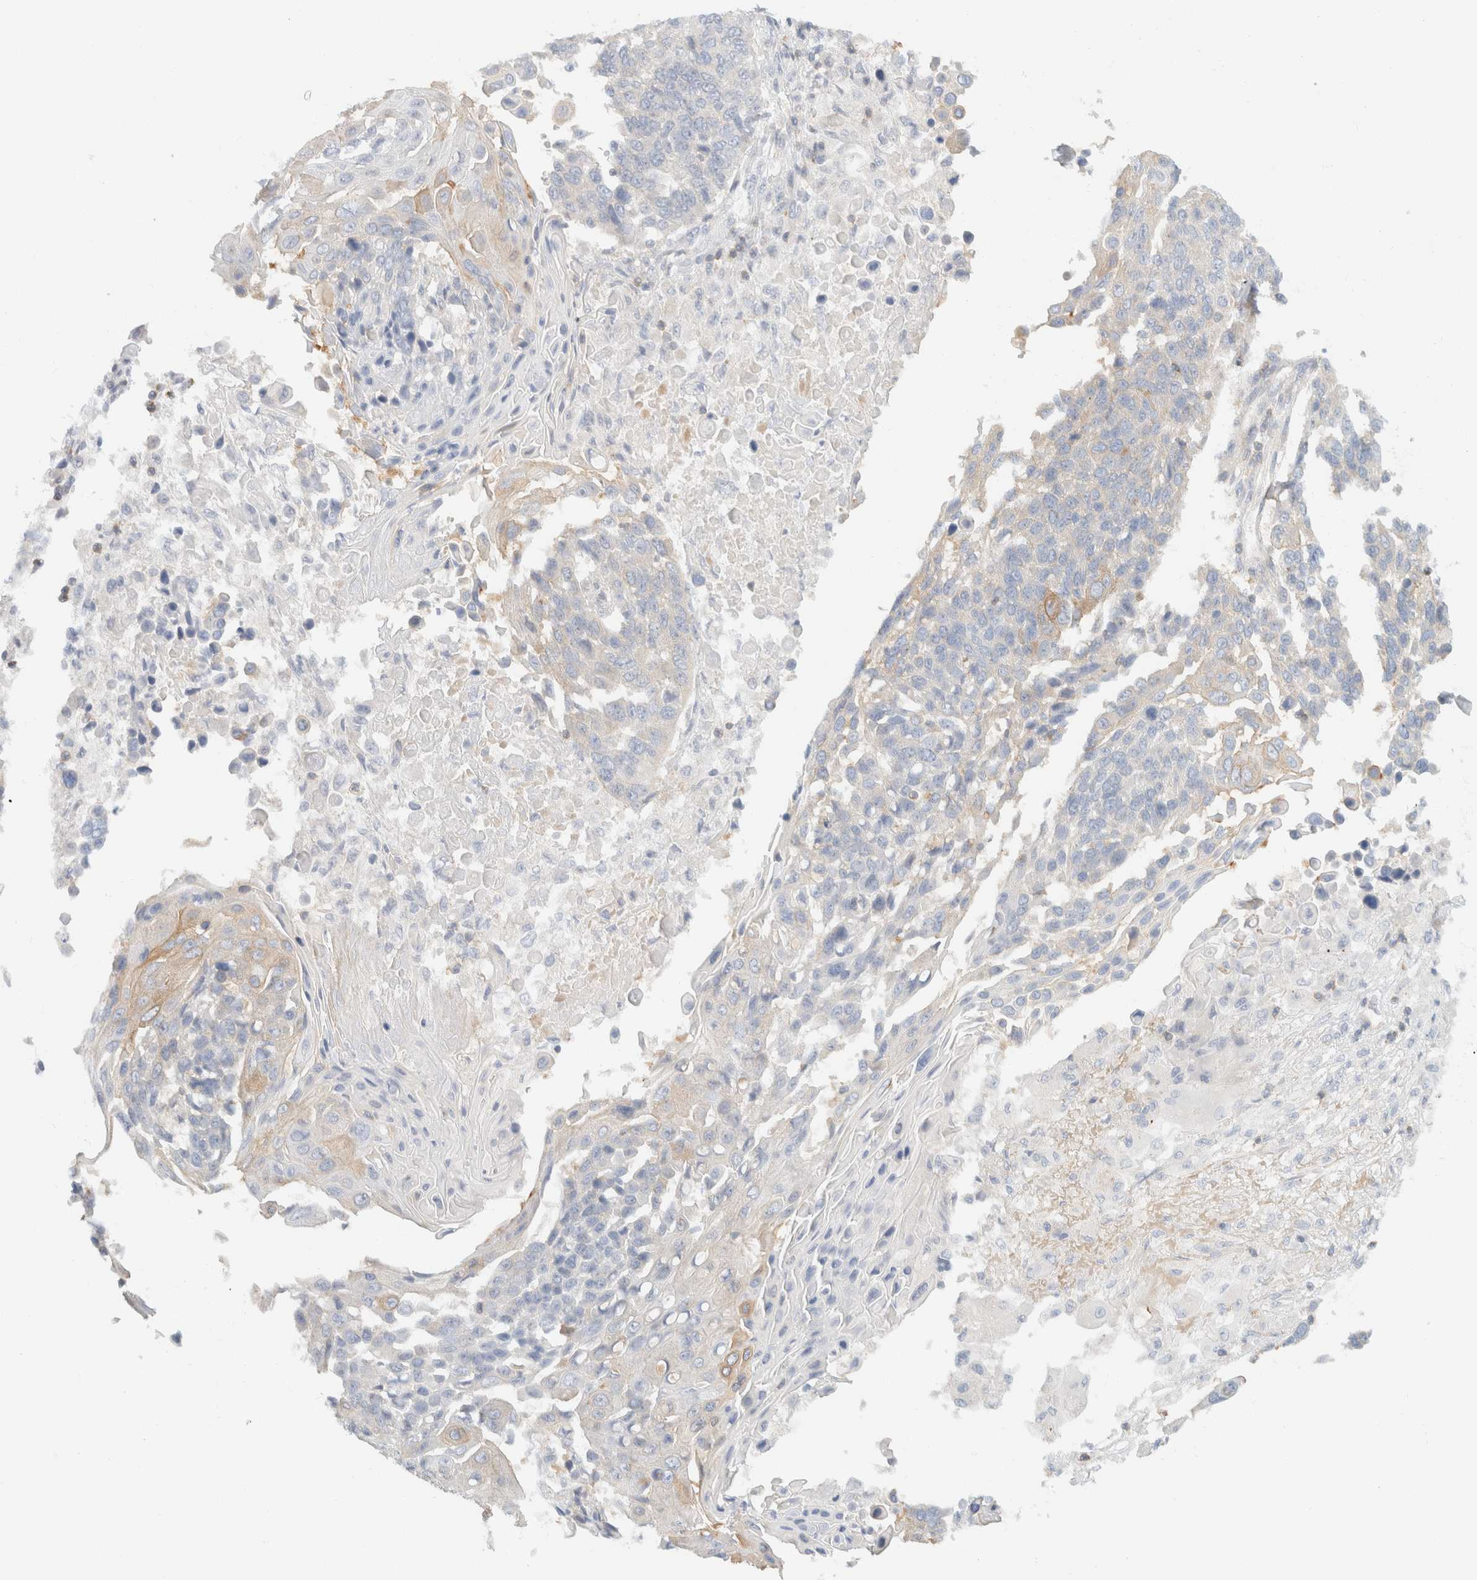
{"staining": {"intensity": "weak", "quantity": "<25%", "location": "cytoplasmic/membranous"}, "tissue": "lung cancer", "cell_type": "Tumor cells", "image_type": "cancer", "snomed": [{"axis": "morphology", "description": "Squamous cell carcinoma, NOS"}, {"axis": "topography", "description": "Lung"}], "caption": "This is an immunohistochemistry micrograph of human lung cancer (squamous cell carcinoma). There is no staining in tumor cells.", "gene": "SH3GLB2", "patient": {"sex": "male", "age": 66}}